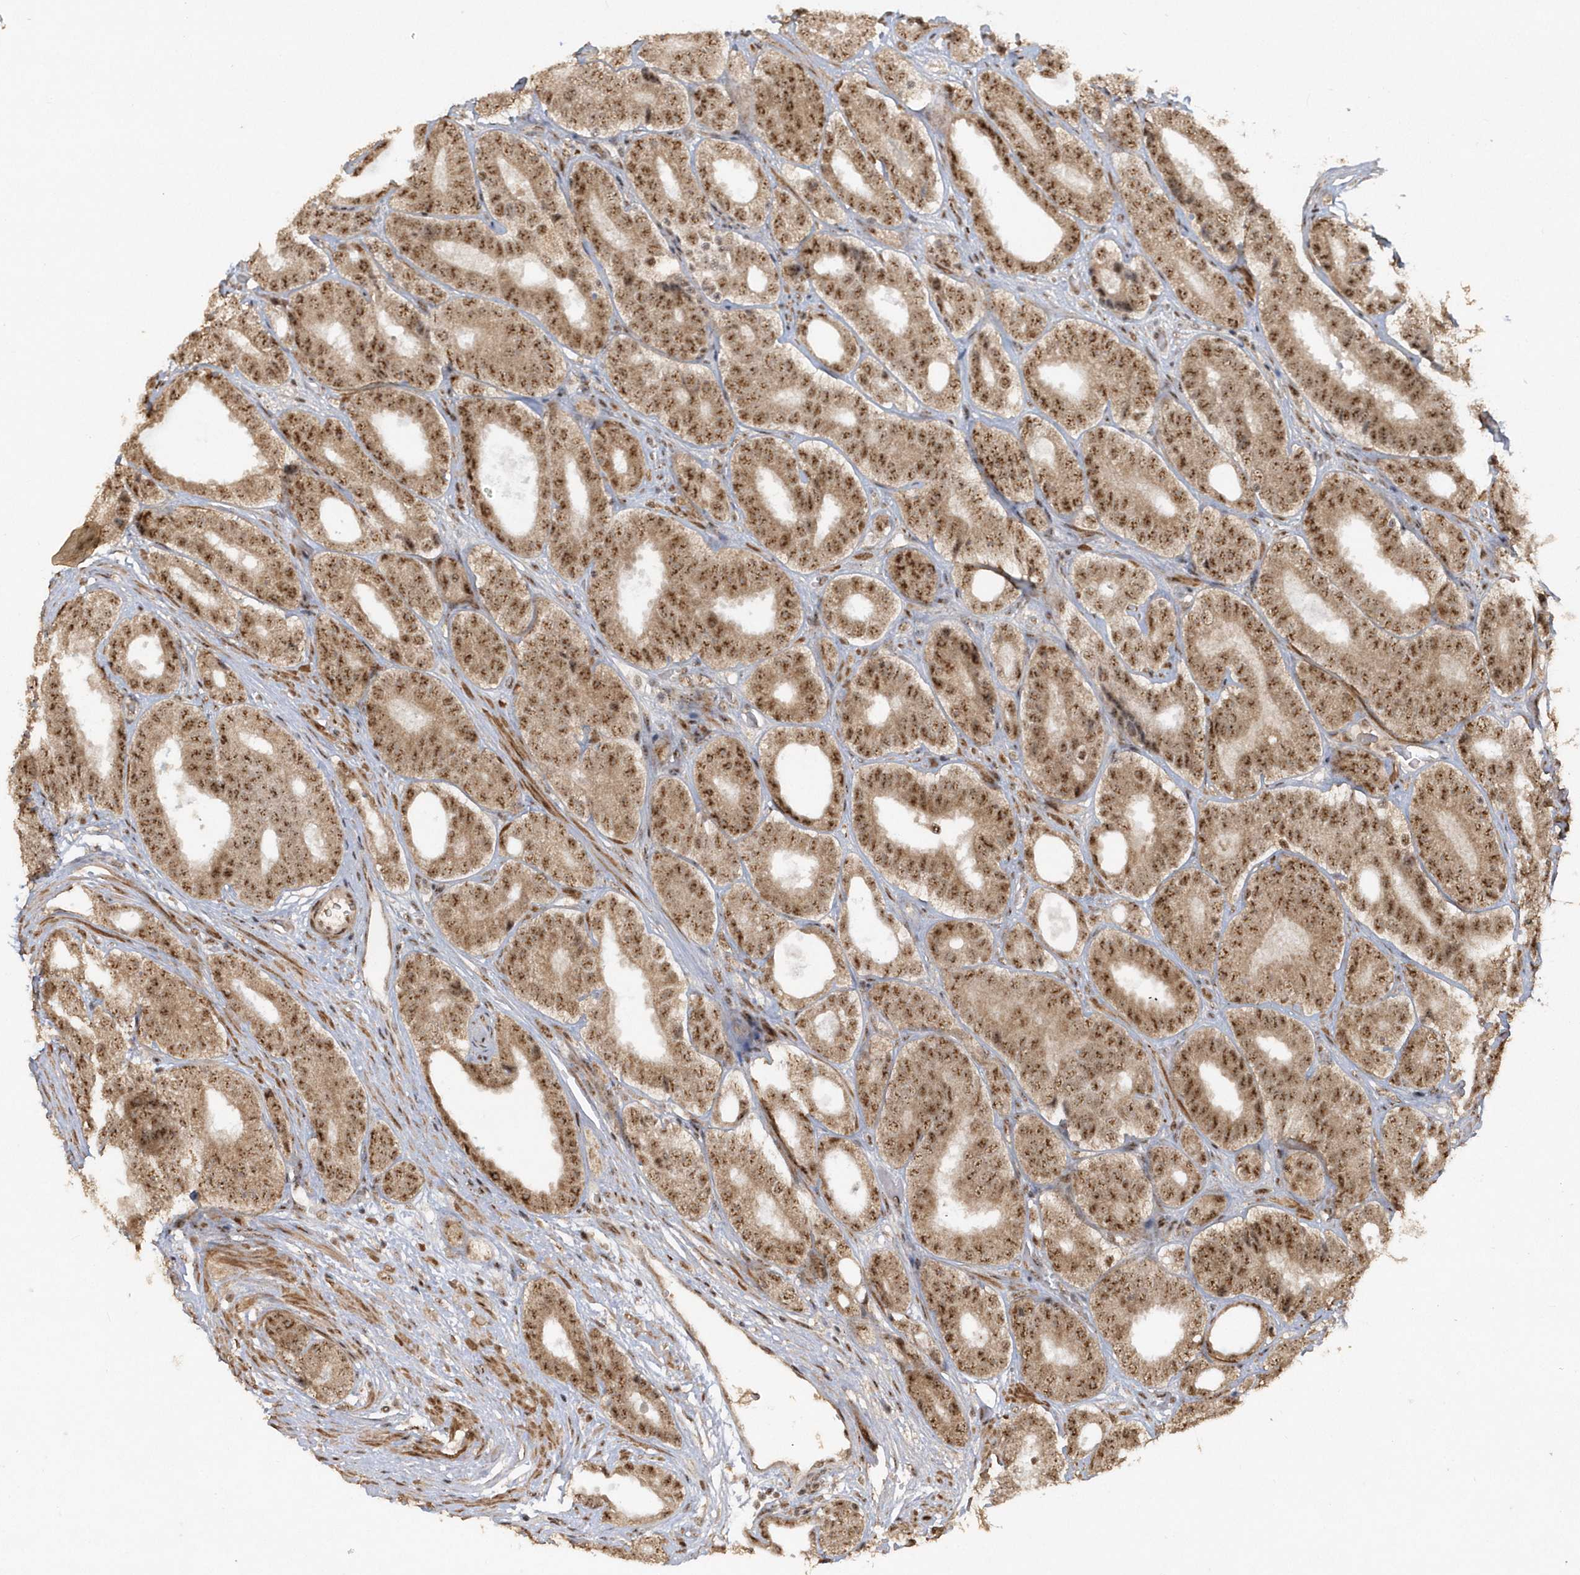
{"staining": {"intensity": "strong", "quantity": ">75%", "location": "cytoplasmic/membranous,nuclear"}, "tissue": "prostate cancer", "cell_type": "Tumor cells", "image_type": "cancer", "snomed": [{"axis": "morphology", "description": "Adenocarcinoma, High grade"}, {"axis": "topography", "description": "Prostate"}], "caption": "Immunohistochemical staining of adenocarcinoma (high-grade) (prostate) reveals high levels of strong cytoplasmic/membranous and nuclear protein expression in approximately >75% of tumor cells.", "gene": "POLR3B", "patient": {"sex": "male", "age": 56}}